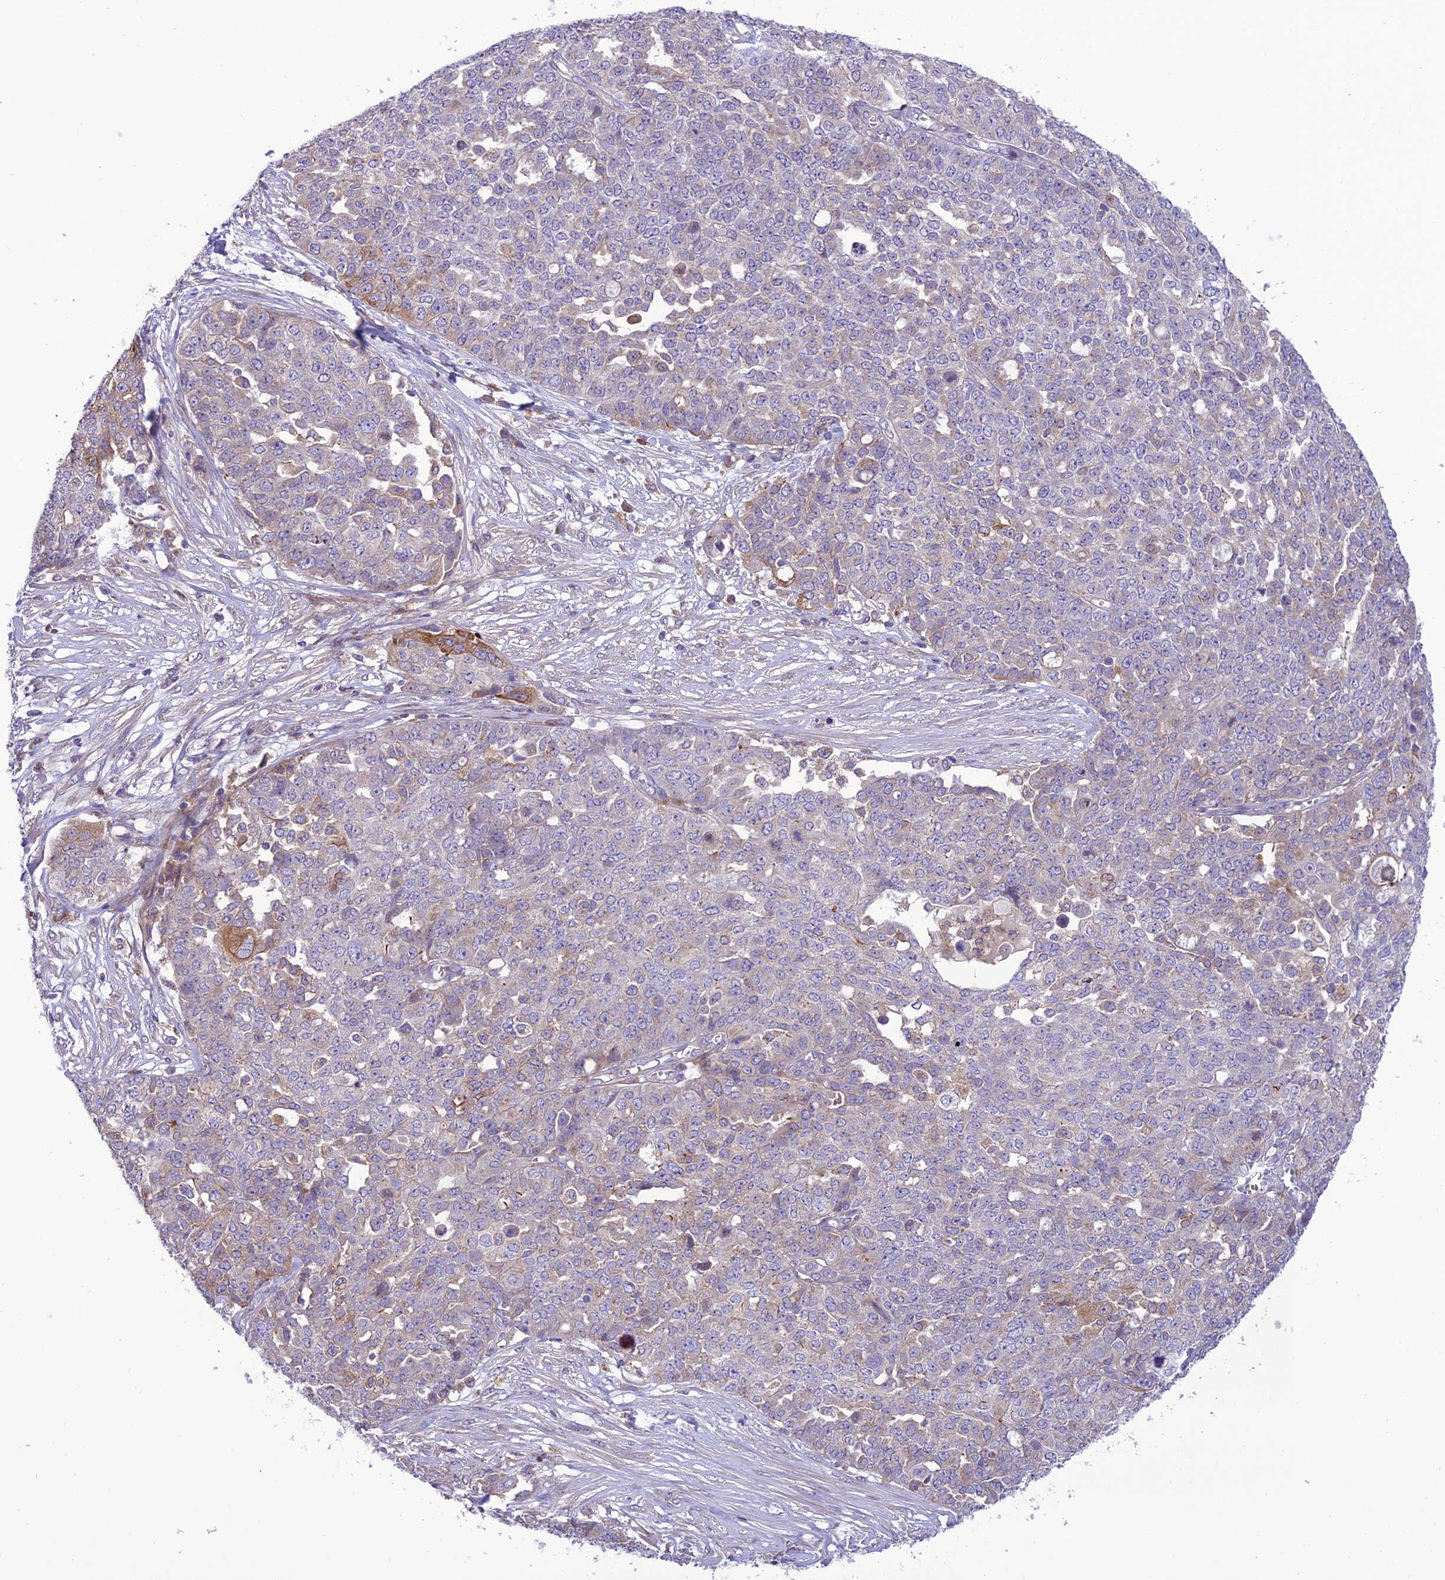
{"staining": {"intensity": "moderate", "quantity": "<25%", "location": "cytoplasmic/membranous"}, "tissue": "ovarian cancer", "cell_type": "Tumor cells", "image_type": "cancer", "snomed": [{"axis": "morphology", "description": "Cystadenocarcinoma, serous, NOS"}, {"axis": "topography", "description": "Soft tissue"}, {"axis": "topography", "description": "Ovary"}], "caption": "This micrograph exhibits serous cystadenocarcinoma (ovarian) stained with immunohistochemistry to label a protein in brown. The cytoplasmic/membranous of tumor cells show moderate positivity for the protein. Nuclei are counter-stained blue.", "gene": "JMY", "patient": {"sex": "female", "age": 57}}